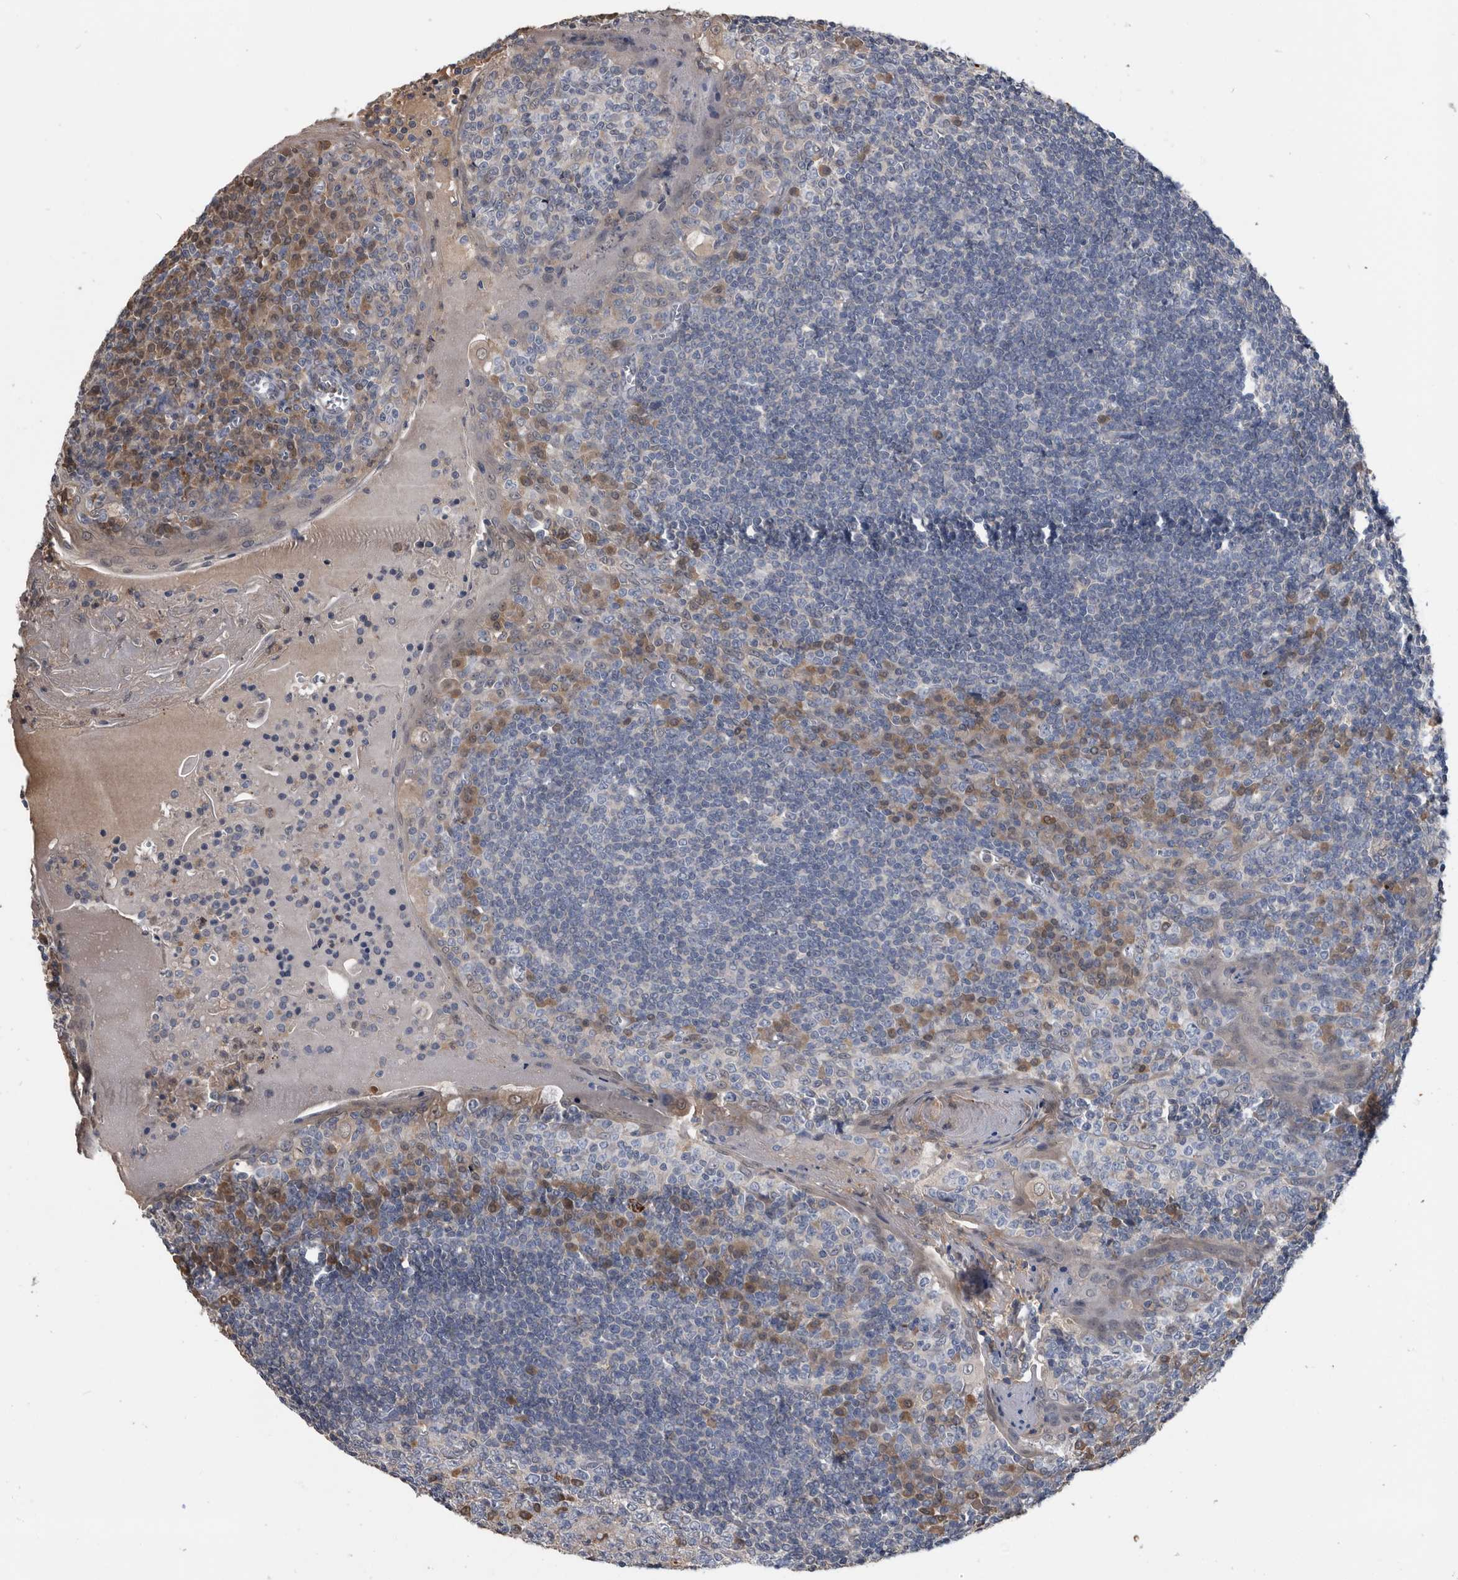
{"staining": {"intensity": "negative", "quantity": "none", "location": "none"}, "tissue": "tonsil", "cell_type": "Germinal center cells", "image_type": "normal", "snomed": [{"axis": "morphology", "description": "Normal tissue, NOS"}, {"axis": "topography", "description": "Tonsil"}], "caption": "A high-resolution histopathology image shows immunohistochemistry staining of benign tonsil, which displays no significant expression in germinal center cells.", "gene": "PDXK", "patient": {"sex": "male", "age": 27}}